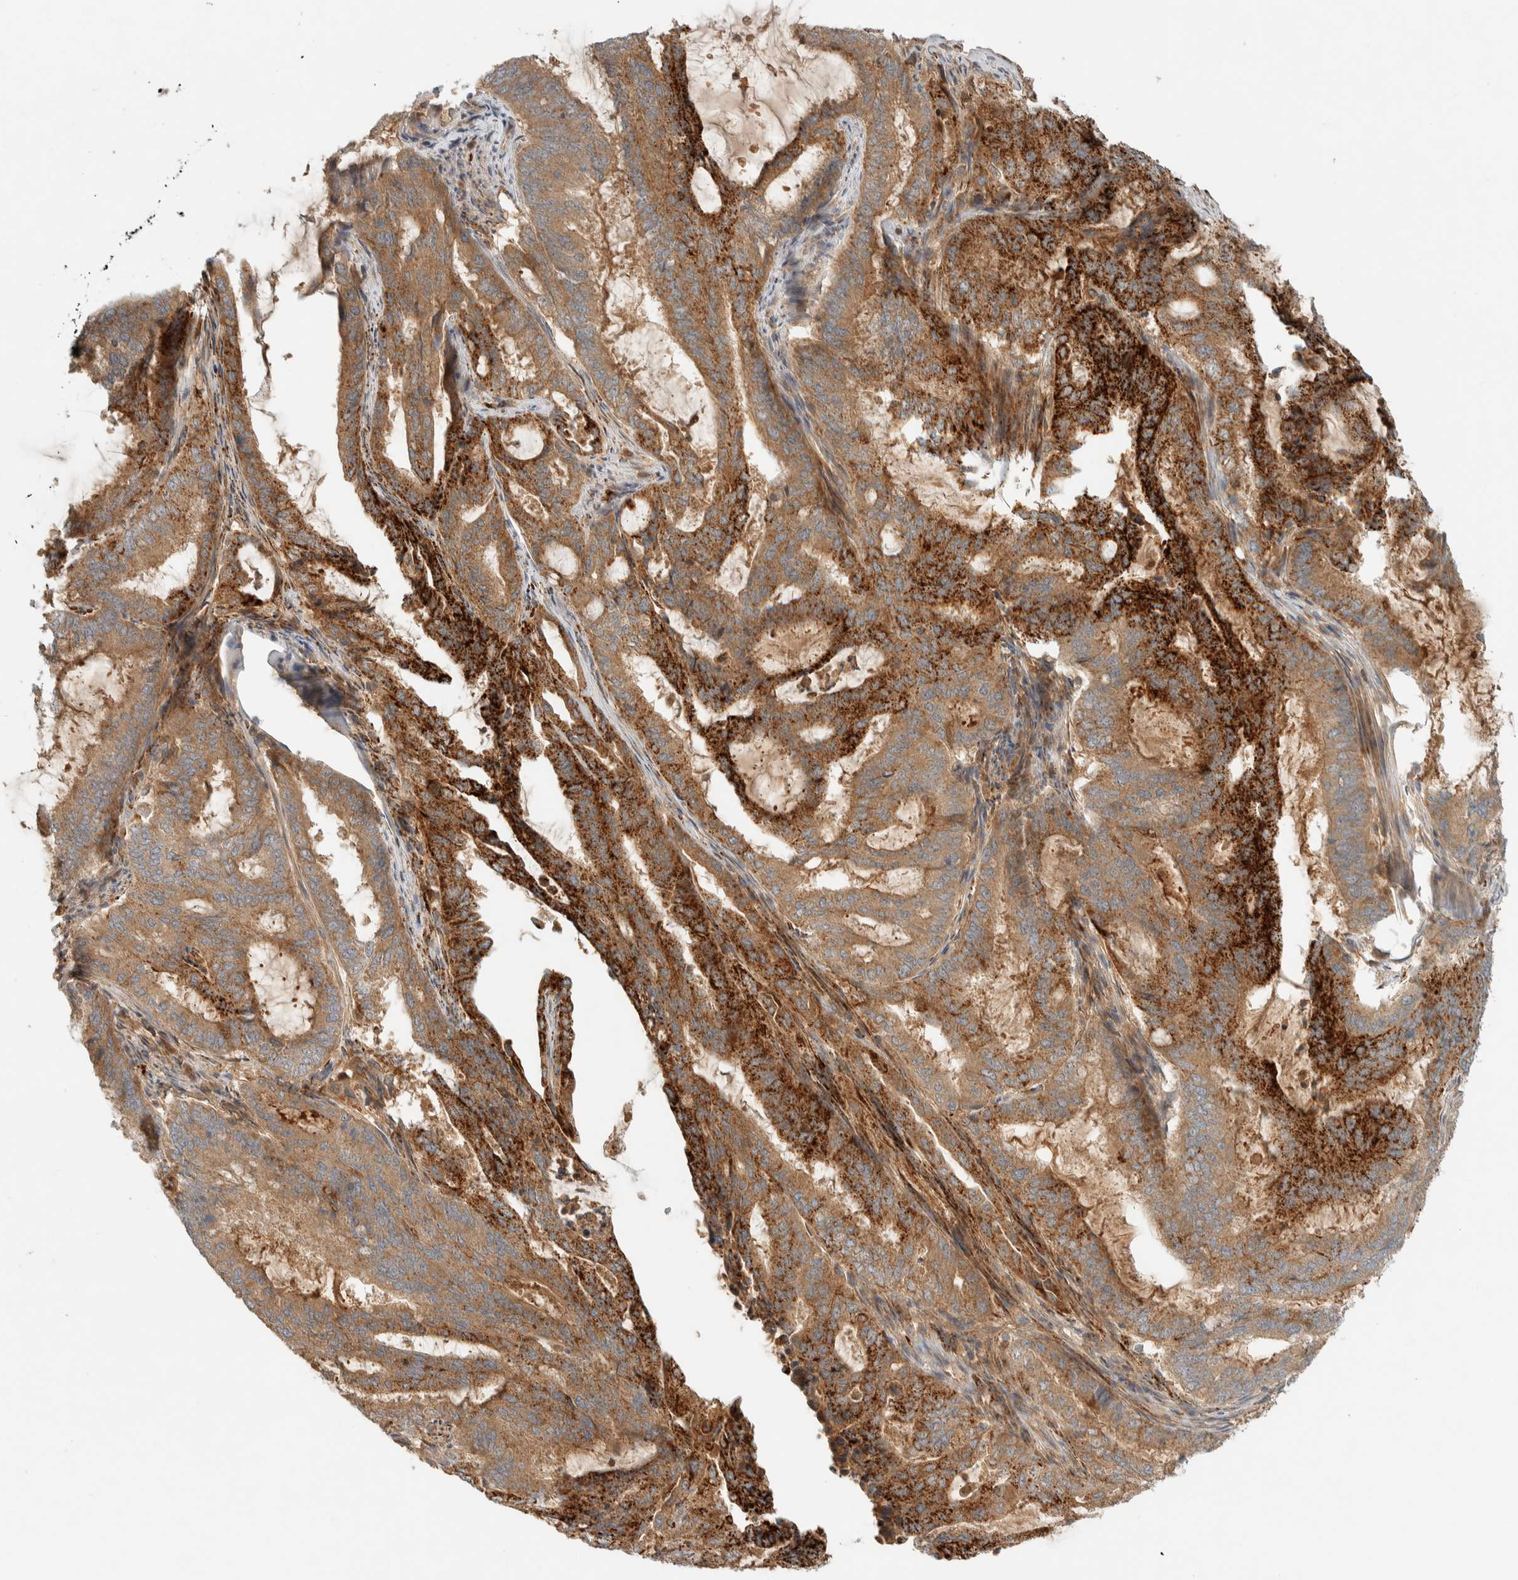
{"staining": {"intensity": "strong", "quantity": ">75%", "location": "cytoplasmic/membranous"}, "tissue": "endometrial cancer", "cell_type": "Tumor cells", "image_type": "cancer", "snomed": [{"axis": "morphology", "description": "Adenocarcinoma, NOS"}, {"axis": "topography", "description": "Endometrium"}], "caption": "This image exhibits immunohistochemistry (IHC) staining of human adenocarcinoma (endometrial), with high strong cytoplasmic/membranous expression in approximately >75% of tumor cells.", "gene": "FAM167A", "patient": {"sex": "female", "age": 51}}